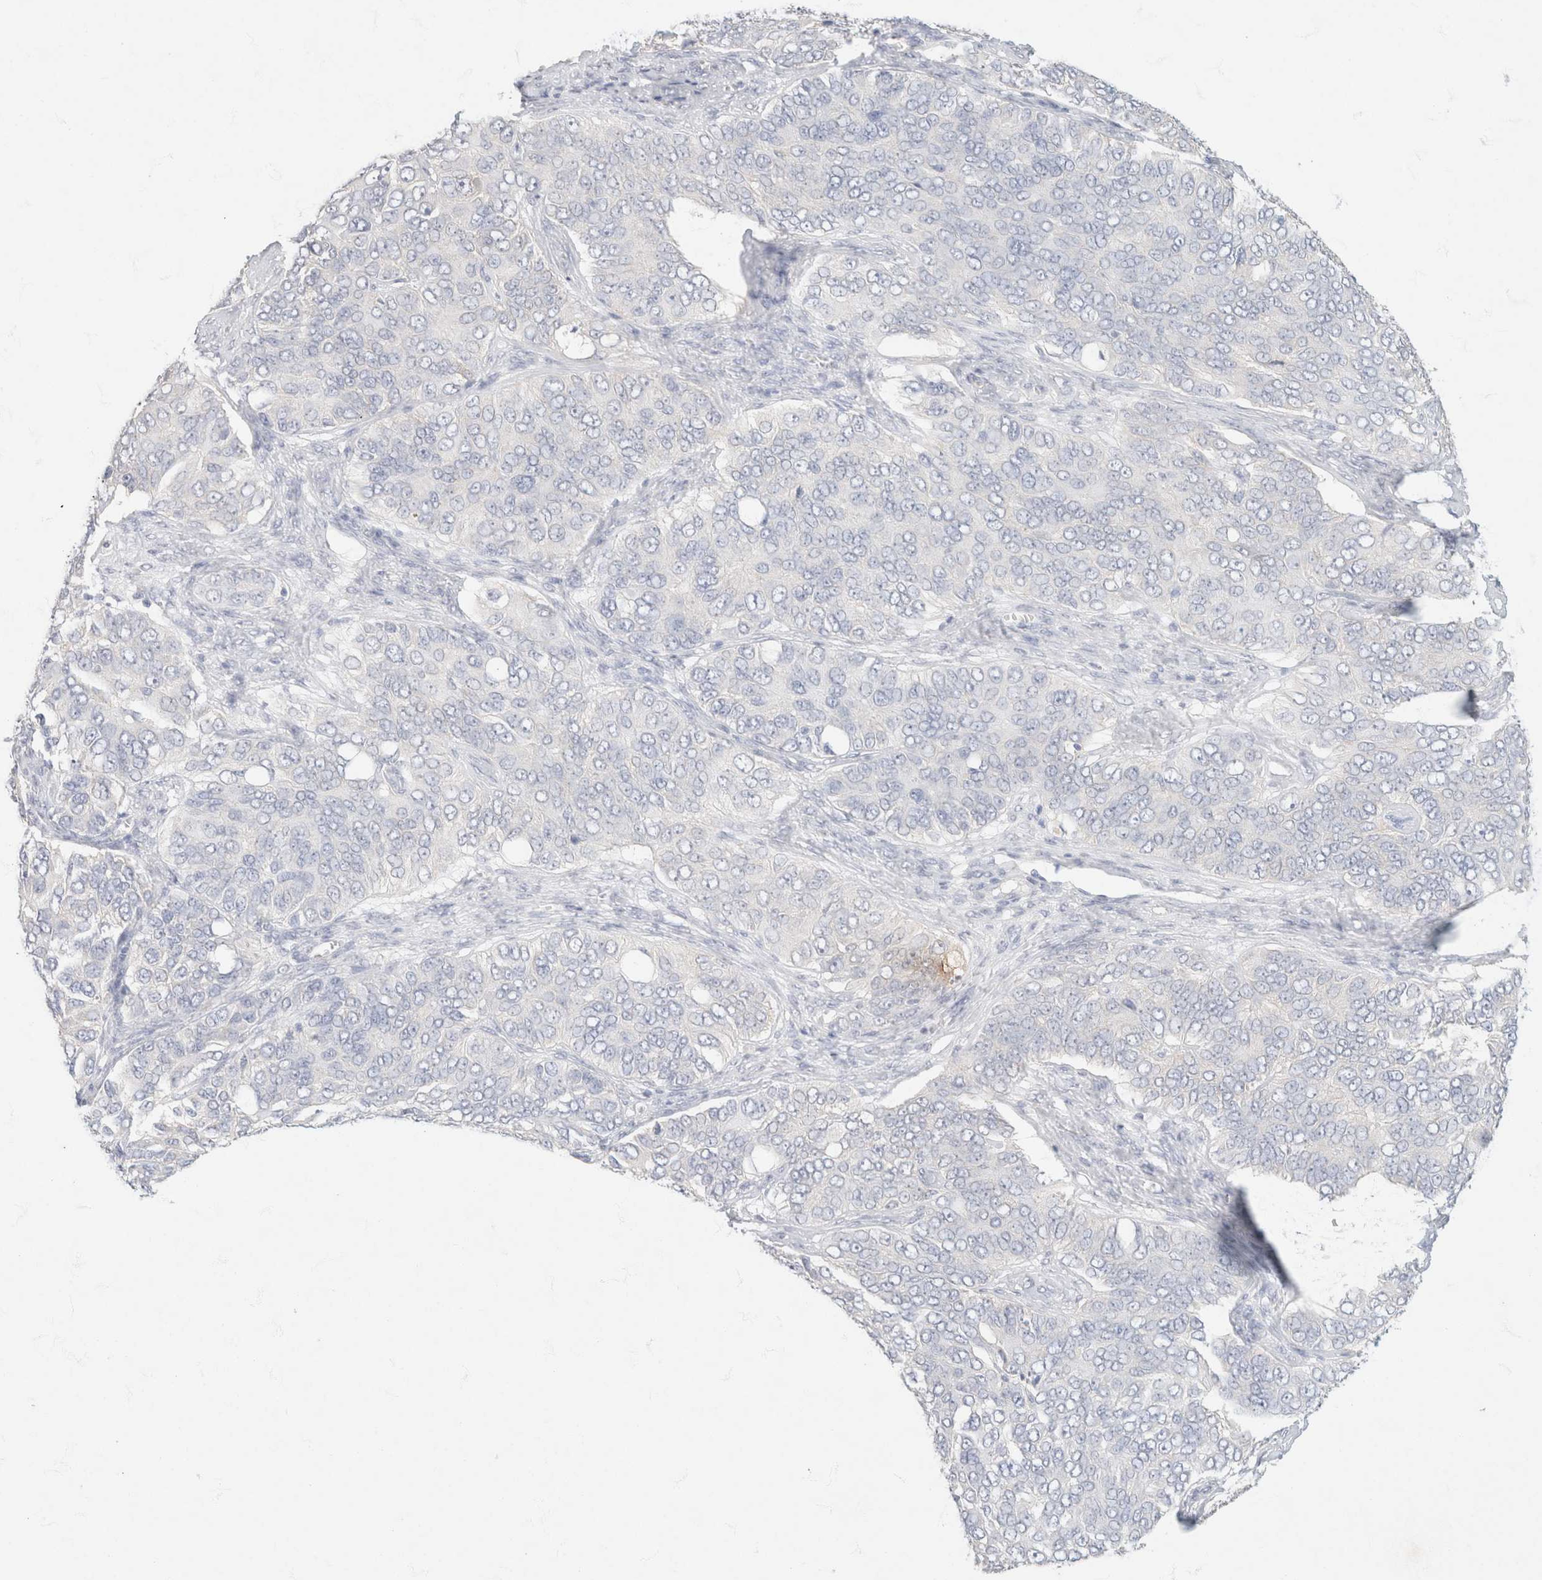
{"staining": {"intensity": "negative", "quantity": "none", "location": "none"}, "tissue": "ovarian cancer", "cell_type": "Tumor cells", "image_type": "cancer", "snomed": [{"axis": "morphology", "description": "Carcinoma, endometroid"}, {"axis": "topography", "description": "Ovary"}], "caption": "This histopathology image is of endometroid carcinoma (ovarian) stained with immunohistochemistry to label a protein in brown with the nuclei are counter-stained blue. There is no staining in tumor cells.", "gene": "CA12", "patient": {"sex": "female", "age": 51}}